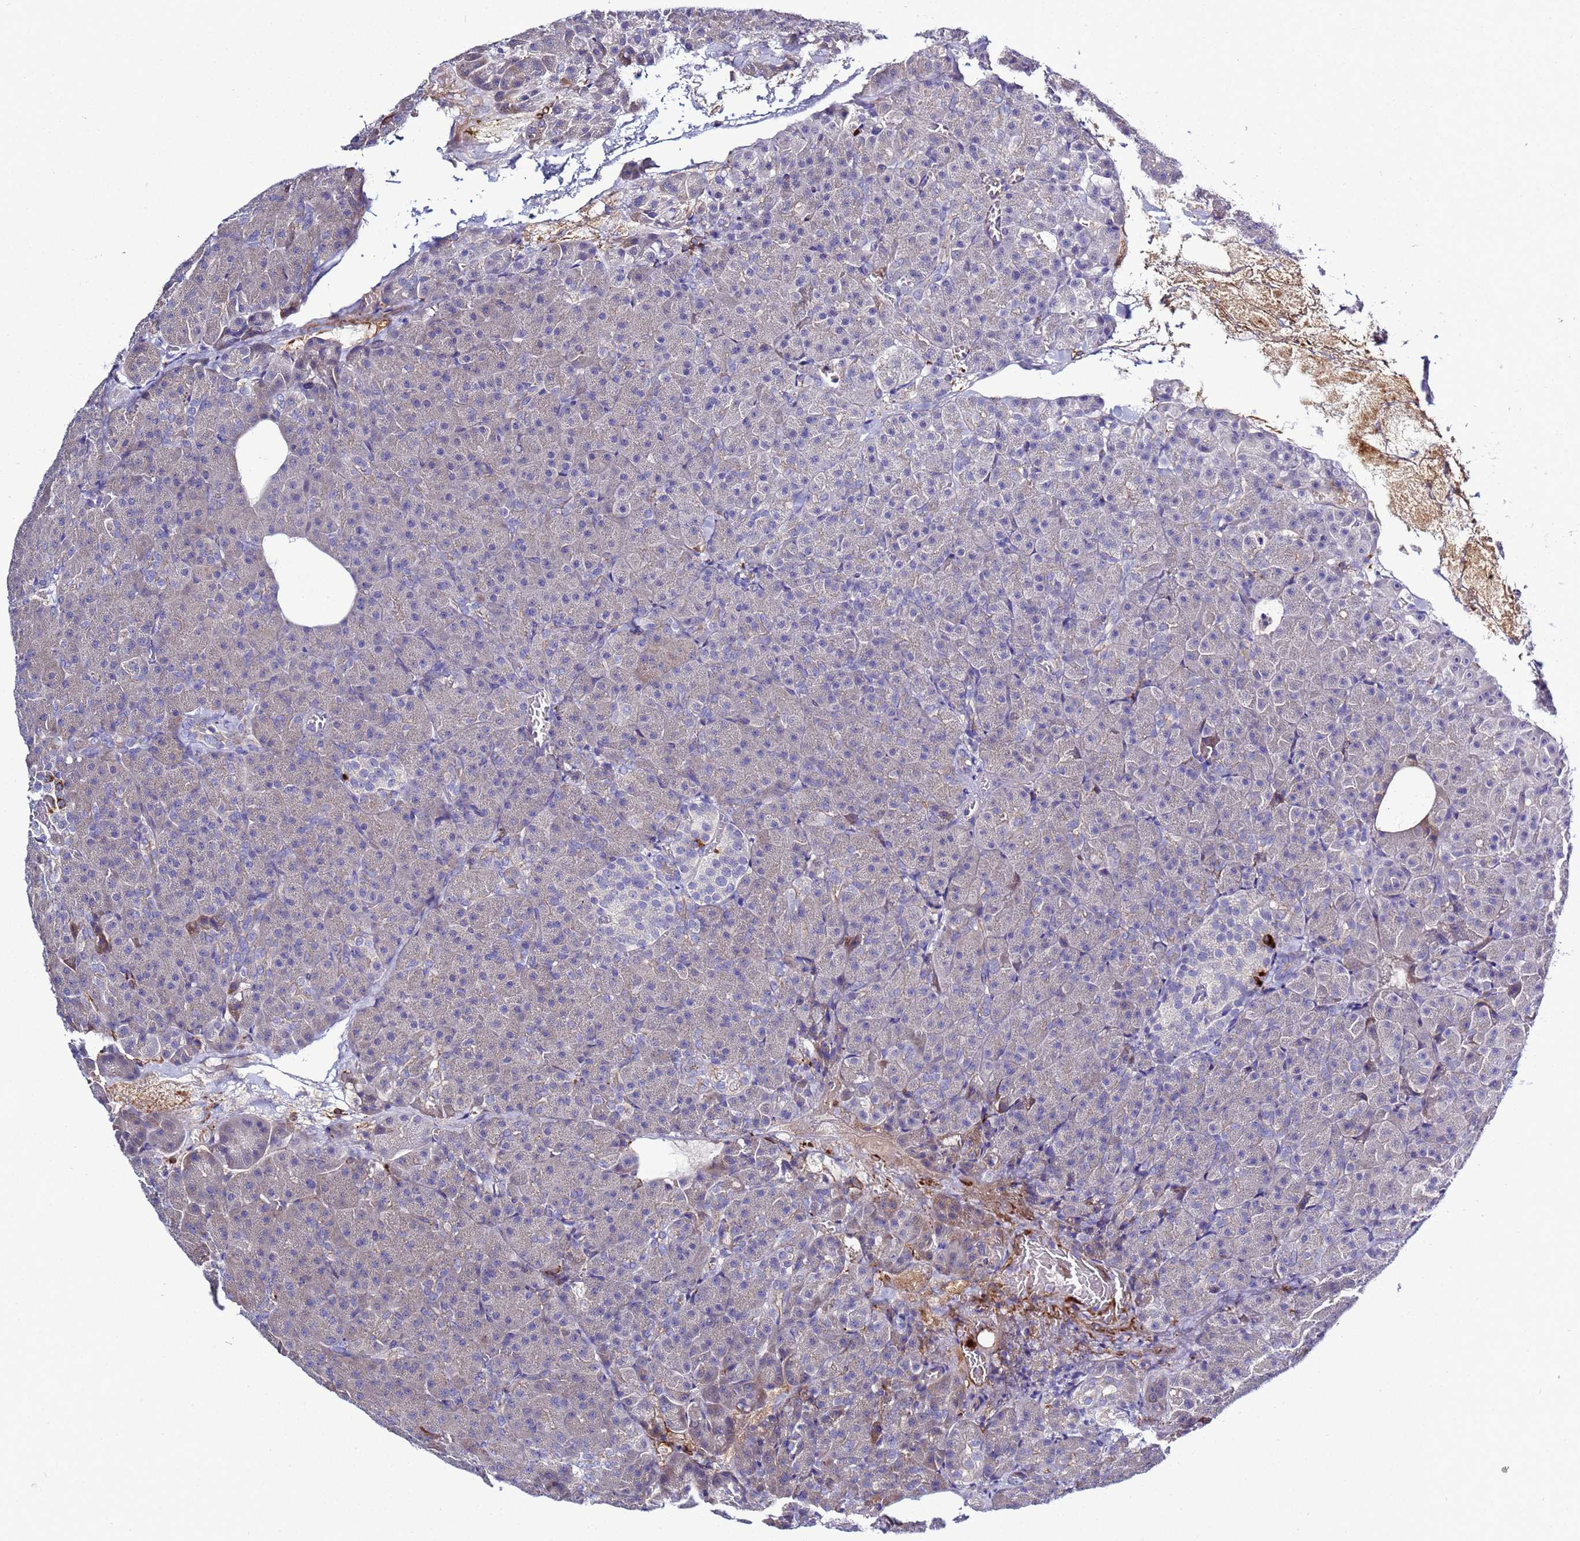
{"staining": {"intensity": "negative", "quantity": "none", "location": "none"}, "tissue": "pancreas", "cell_type": "Exocrine glandular cells", "image_type": "normal", "snomed": [{"axis": "morphology", "description": "Normal tissue, NOS"}, {"axis": "topography", "description": "Pancreas"}], "caption": "This is an immunohistochemistry (IHC) micrograph of benign human pancreas. There is no expression in exocrine glandular cells.", "gene": "C4orf46", "patient": {"sex": "female", "age": 74}}